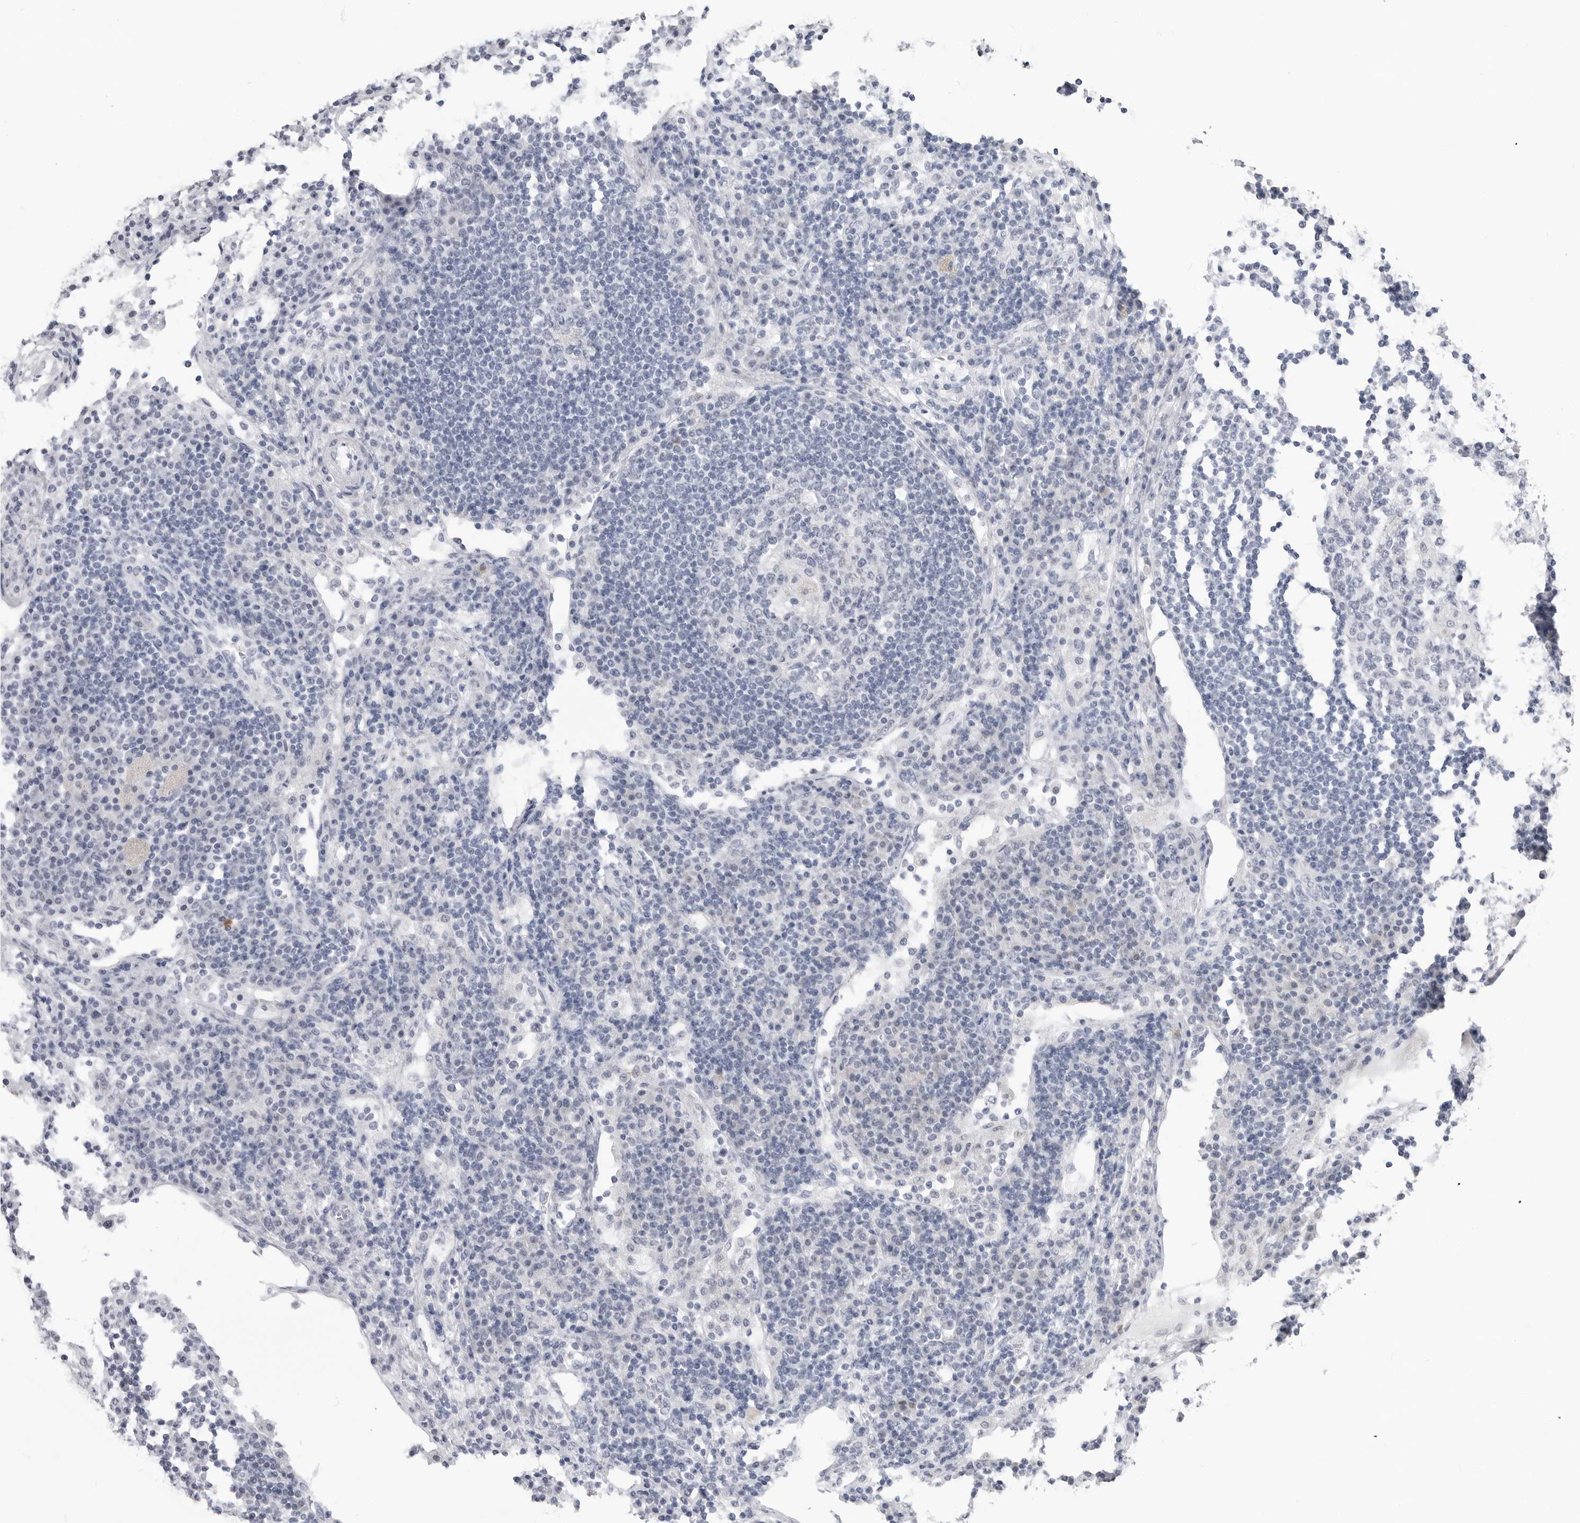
{"staining": {"intensity": "negative", "quantity": "none", "location": "none"}, "tissue": "lymph node", "cell_type": "Germinal center cells", "image_type": "normal", "snomed": [{"axis": "morphology", "description": "Normal tissue, NOS"}, {"axis": "topography", "description": "Lymph node"}], "caption": "Immunohistochemical staining of benign lymph node exhibits no significant expression in germinal center cells. Nuclei are stained in blue.", "gene": "PGA3", "patient": {"sex": "female", "age": 53}}